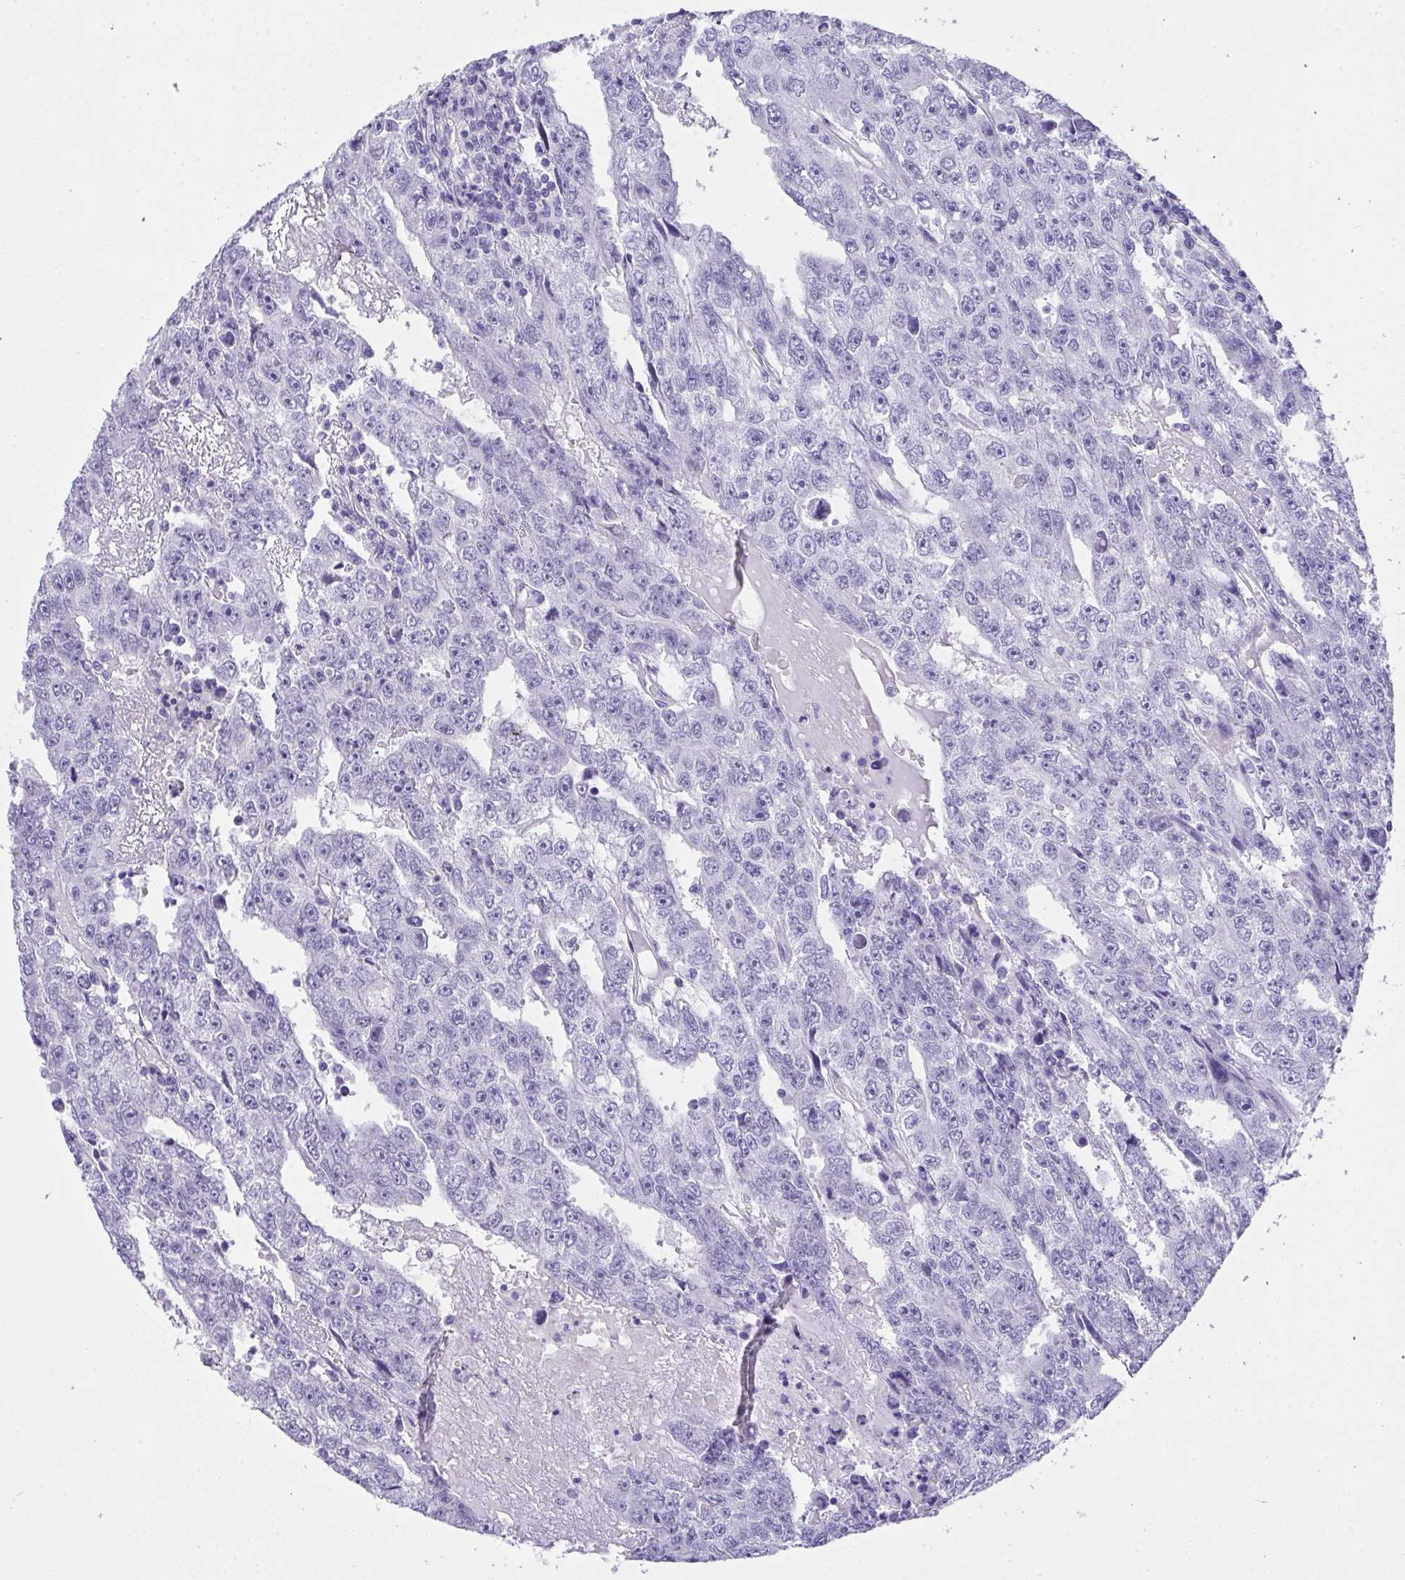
{"staining": {"intensity": "negative", "quantity": "none", "location": "none"}, "tissue": "testis cancer", "cell_type": "Tumor cells", "image_type": "cancer", "snomed": [{"axis": "morphology", "description": "Carcinoma, Embryonal, NOS"}, {"axis": "topography", "description": "Testis"}], "caption": "Immunohistochemical staining of testis cancer (embryonal carcinoma) shows no significant staining in tumor cells. (DAB immunohistochemistry visualized using brightfield microscopy, high magnification).", "gene": "AVIL", "patient": {"sex": "male", "age": 20}}